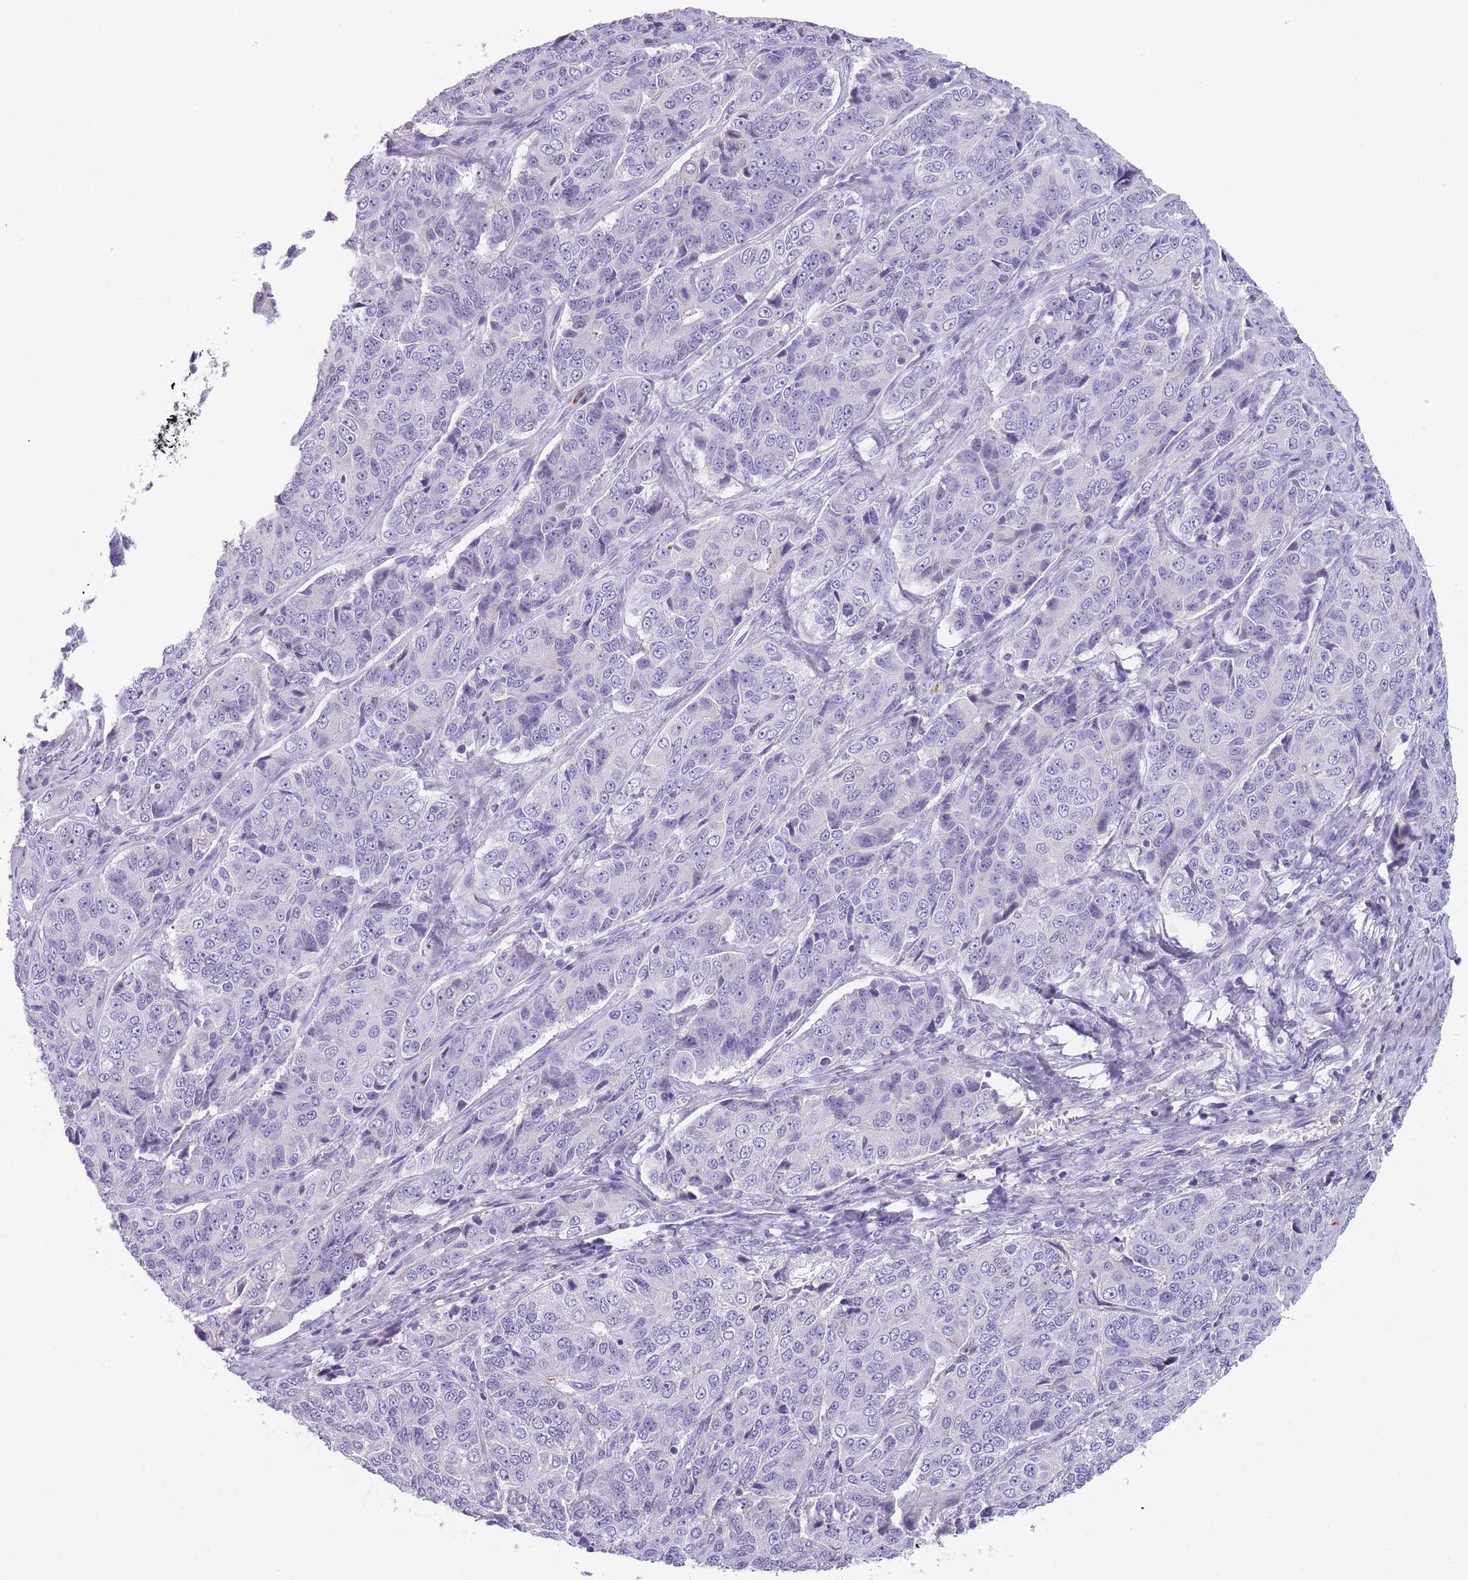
{"staining": {"intensity": "negative", "quantity": "none", "location": "none"}, "tissue": "ovarian cancer", "cell_type": "Tumor cells", "image_type": "cancer", "snomed": [{"axis": "morphology", "description": "Carcinoma, endometroid"}, {"axis": "topography", "description": "Ovary"}], "caption": "IHC histopathology image of human endometroid carcinoma (ovarian) stained for a protein (brown), which exhibits no positivity in tumor cells.", "gene": "CR1L", "patient": {"sex": "female", "age": 51}}